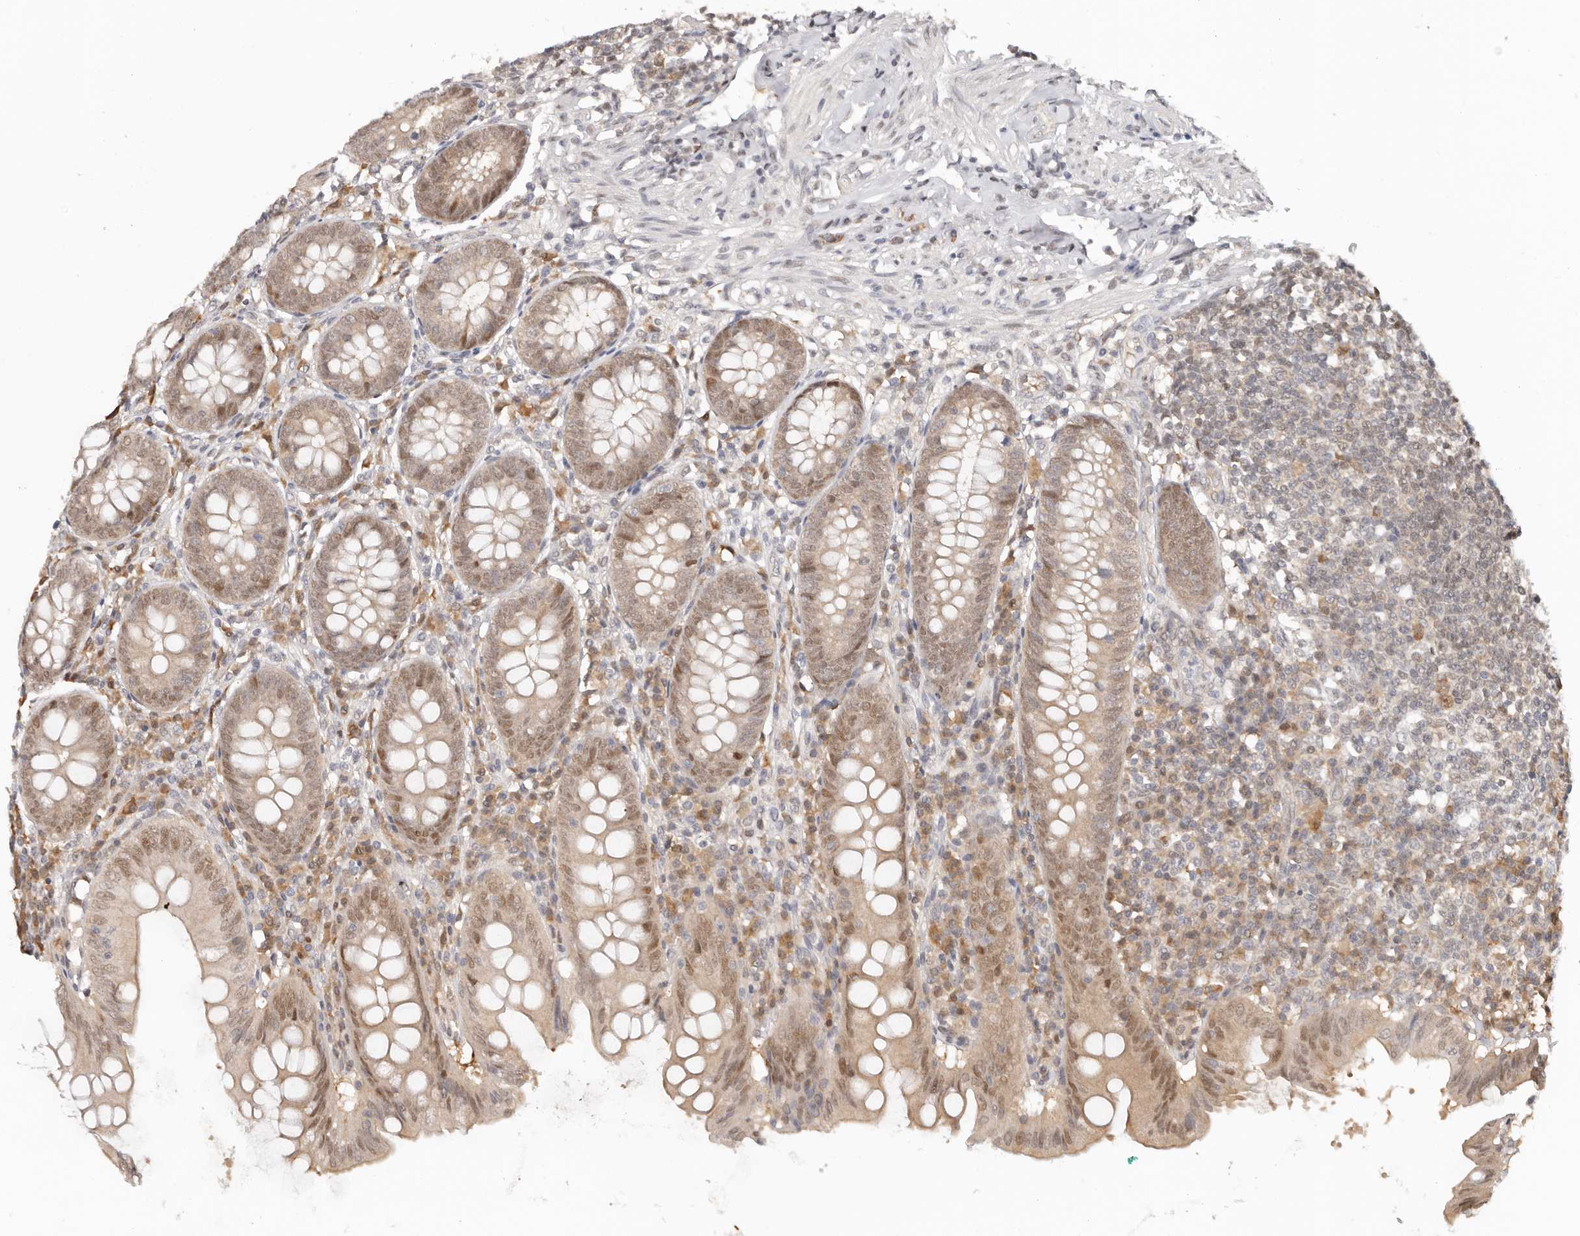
{"staining": {"intensity": "moderate", "quantity": ">75%", "location": "cytoplasmic/membranous,nuclear"}, "tissue": "appendix", "cell_type": "Glandular cells", "image_type": "normal", "snomed": [{"axis": "morphology", "description": "Normal tissue, NOS"}, {"axis": "topography", "description": "Appendix"}], "caption": "The immunohistochemical stain highlights moderate cytoplasmic/membranous,nuclear staining in glandular cells of benign appendix. Nuclei are stained in blue.", "gene": "LARP7", "patient": {"sex": "female", "age": 54}}